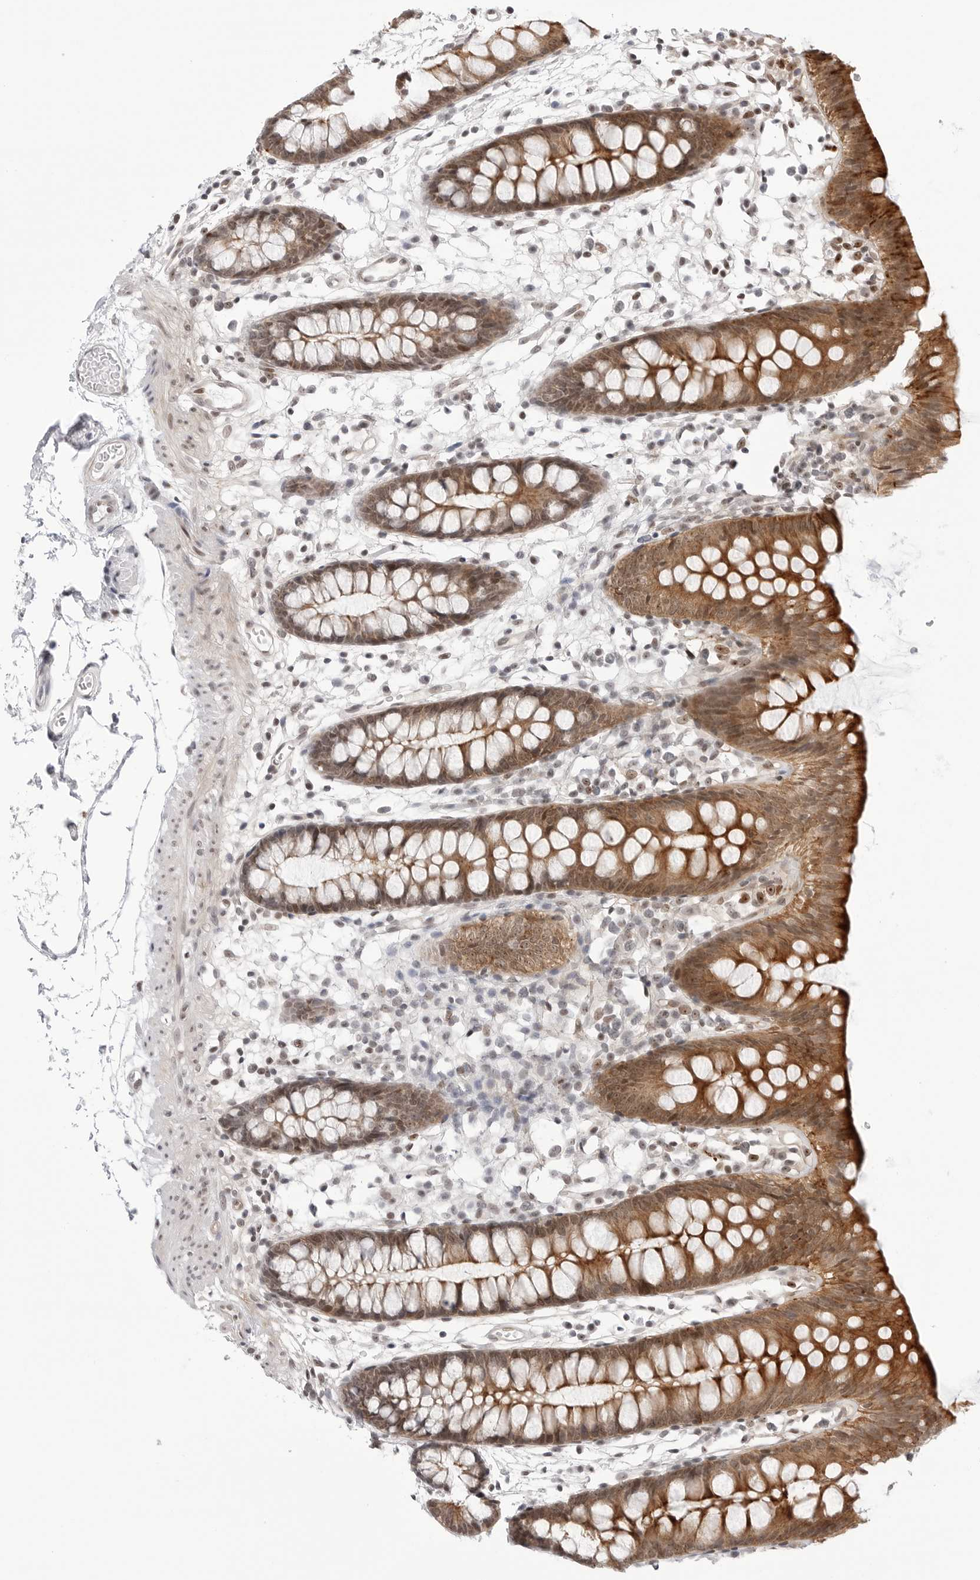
{"staining": {"intensity": "weak", "quantity": ">75%", "location": "nuclear"}, "tissue": "colon", "cell_type": "Endothelial cells", "image_type": "normal", "snomed": [{"axis": "morphology", "description": "Normal tissue, NOS"}, {"axis": "topography", "description": "Colon"}], "caption": "Colon stained with DAB (3,3'-diaminobenzidine) immunohistochemistry exhibits low levels of weak nuclear staining in approximately >75% of endothelial cells. (Brightfield microscopy of DAB IHC at high magnification).", "gene": "C1orf162", "patient": {"sex": "male", "age": 56}}